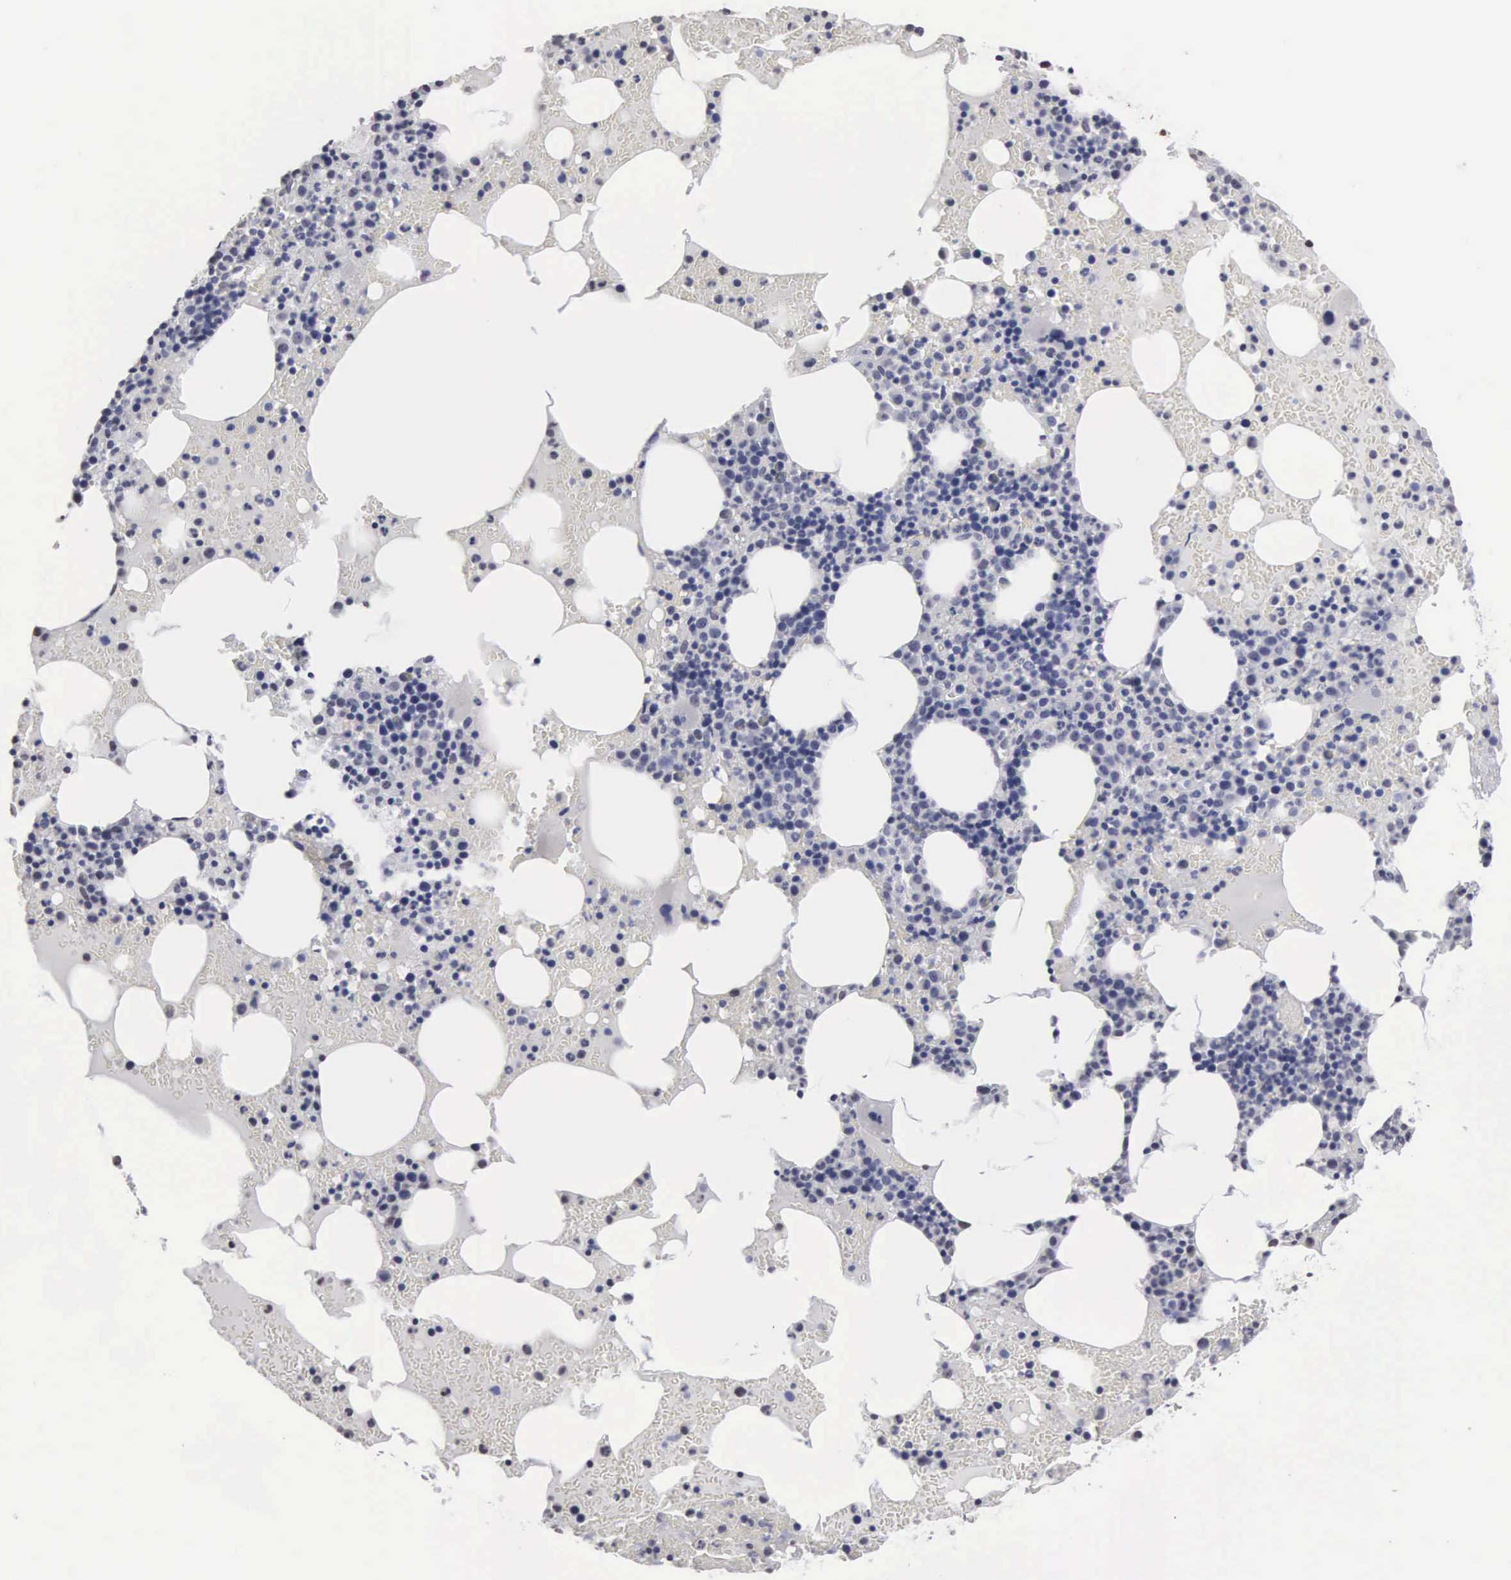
{"staining": {"intensity": "negative", "quantity": "none", "location": "none"}, "tissue": "bone marrow", "cell_type": "Hematopoietic cells", "image_type": "normal", "snomed": [{"axis": "morphology", "description": "Normal tissue, NOS"}, {"axis": "topography", "description": "Bone marrow"}], "caption": "This is an immunohistochemistry (IHC) photomicrograph of normal human bone marrow. There is no positivity in hematopoietic cells.", "gene": "UPB1", "patient": {"sex": "female", "age": 72}}